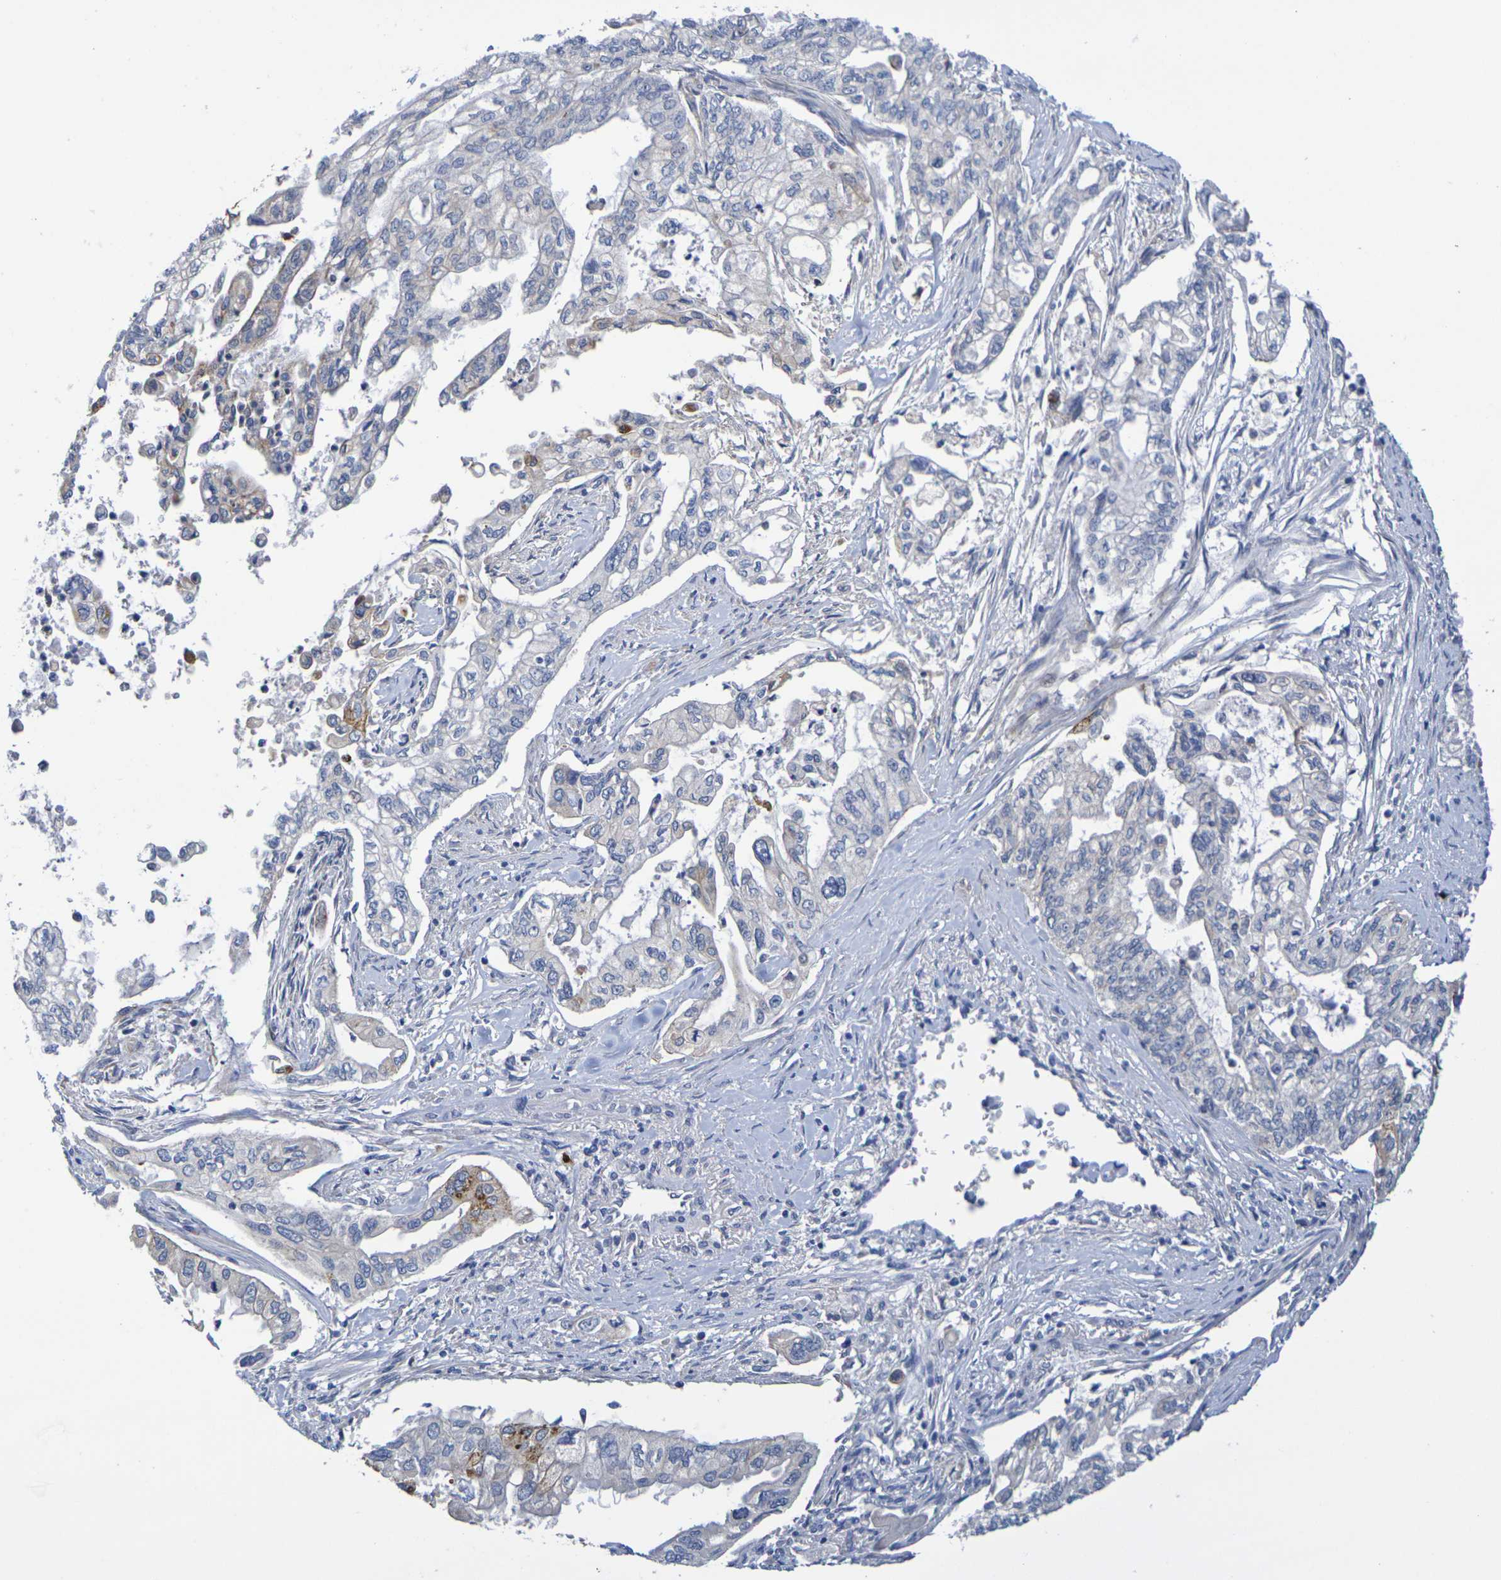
{"staining": {"intensity": "moderate", "quantity": "25%-75%", "location": "cytoplasmic/membranous"}, "tissue": "pancreatic cancer", "cell_type": "Tumor cells", "image_type": "cancer", "snomed": [{"axis": "morphology", "description": "Normal tissue, NOS"}, {"axis": "topography", "description": "Pancreas"}], "caption": "High-power microscopy captured an immunohistochemistry micrograph of pancreatic cancer, revealing moderate cytoplasmic/membranous expression in about 25%-75% of tumor cells.", "gene": "SDC4", "patient": {"sex": "male", "age": 42}}